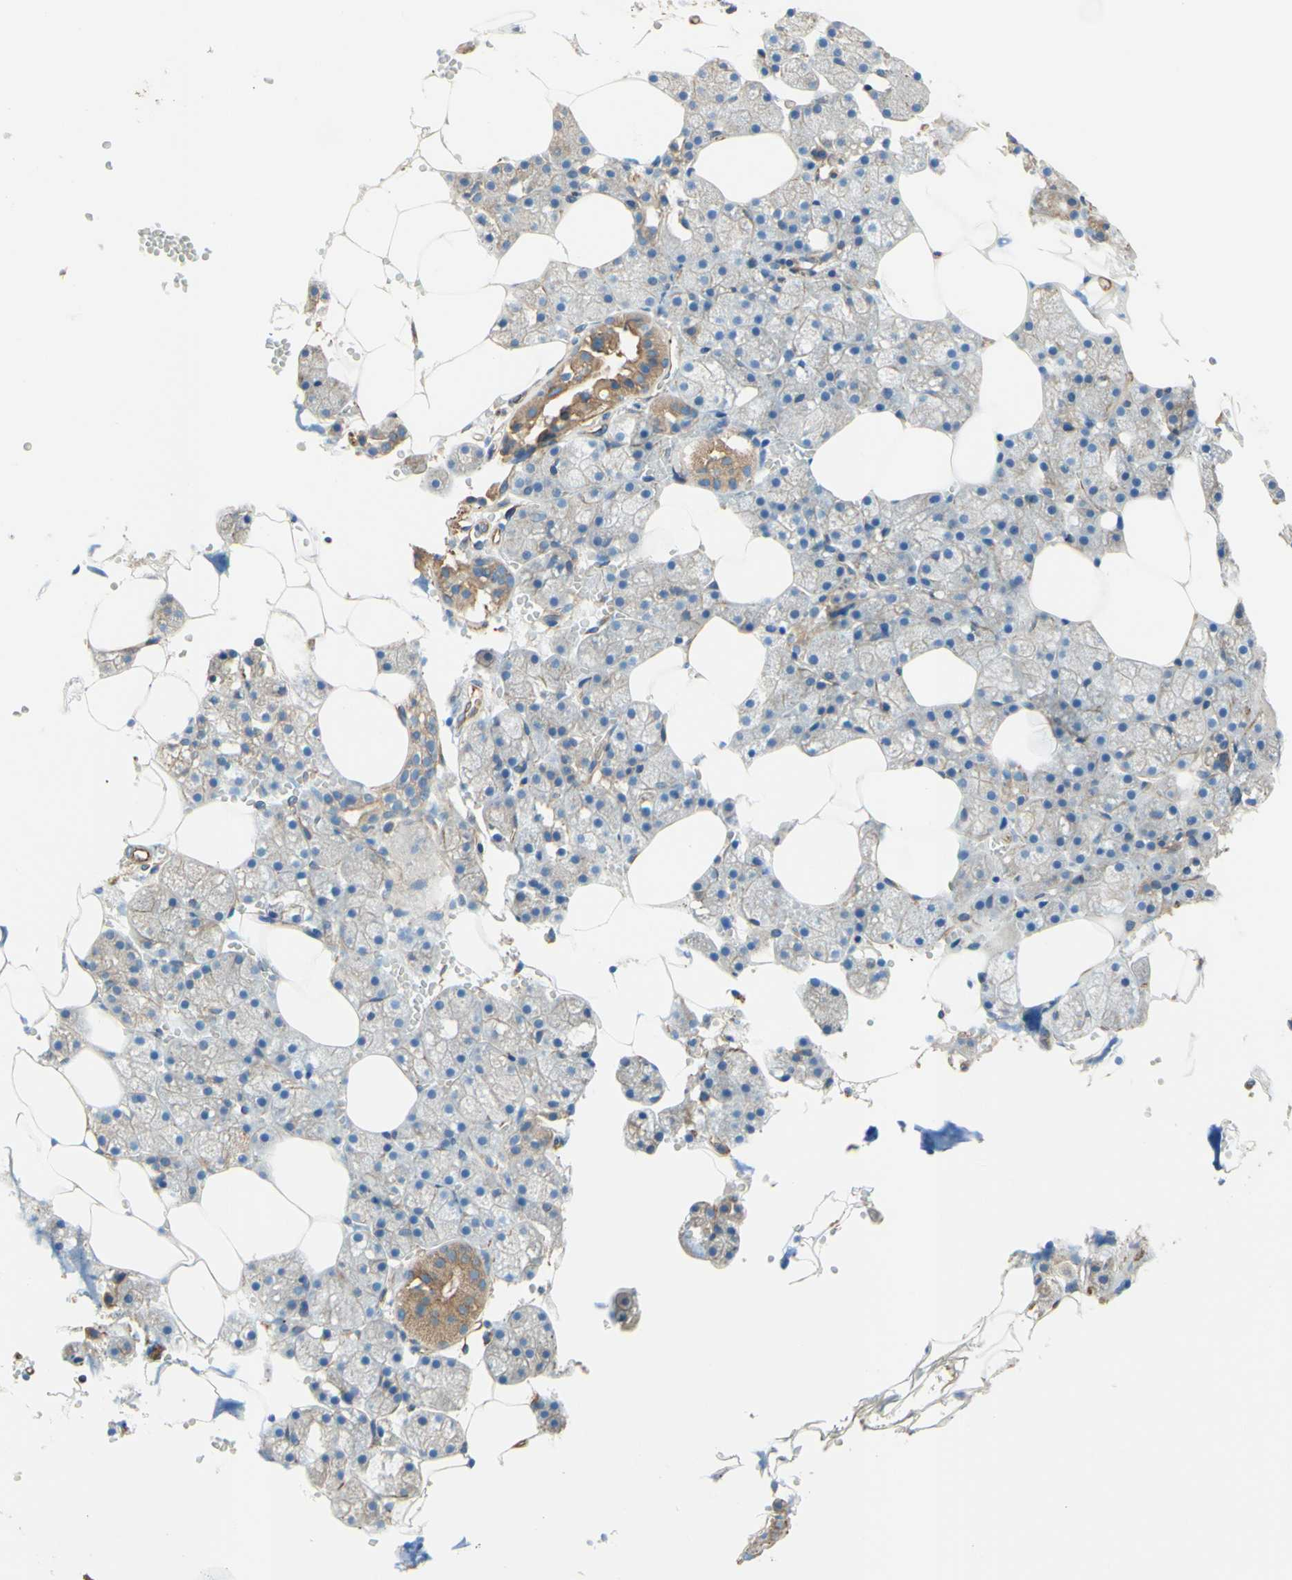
{"staining": {"intensity": "weak", "quantity": "25%-75%", "location": "cytoplasmic/membranous"}, "tissue": "salivary gland", "cell_type": "Glandular cells", "image_type": "normal", "snomed": [{"axis": "morphology", "description": "Normal tissue, NOS"}, {"axis": "topography", "description": "Salivary gland"}], "caption": "Immunohistochemical staining of normal salivary gland displays weak cytoplasmic/membranous protein staining in about 25%-75% of glandular cells.", "gene": "ENDOD1", "patient": {"sex": "male", "age": 62}}